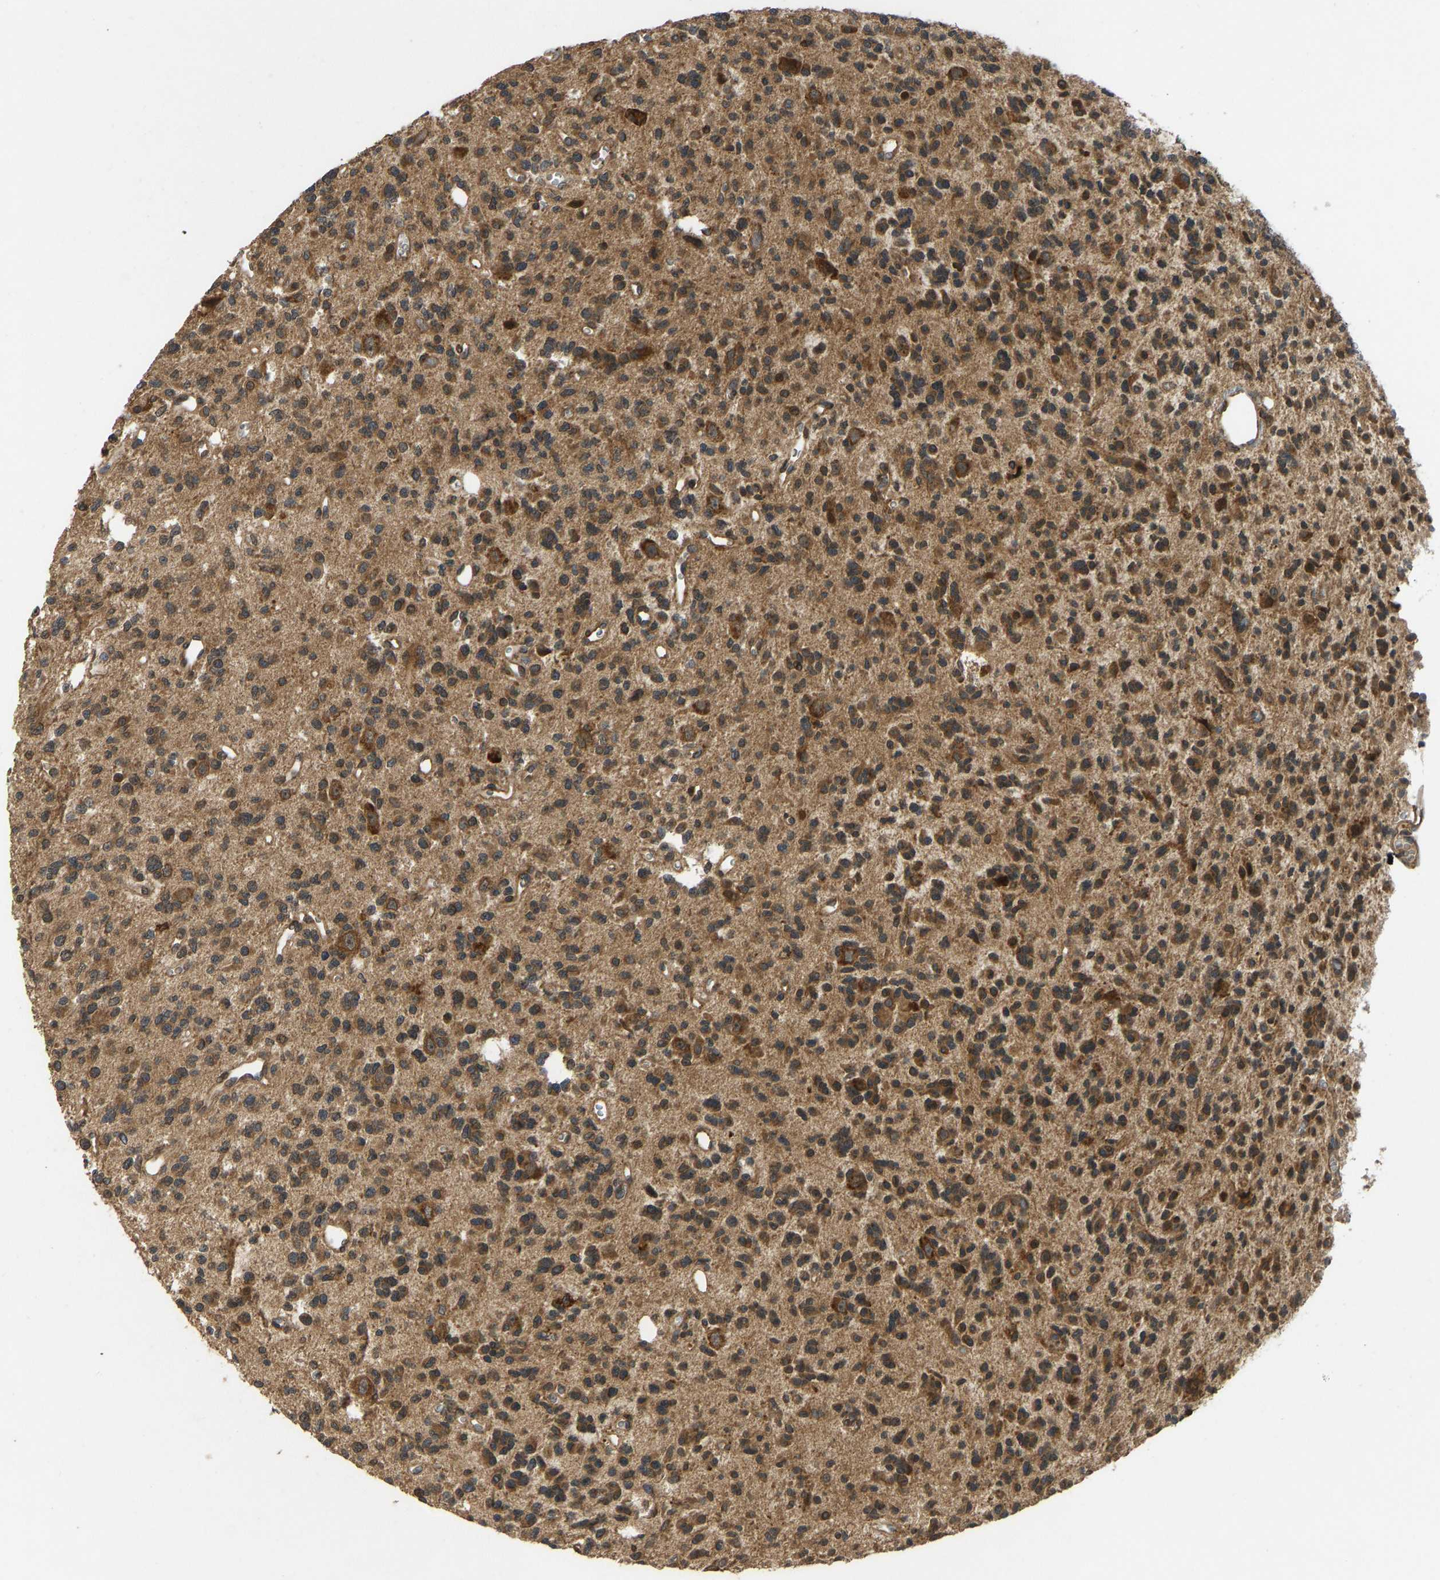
{"staining": {"intensity": "moderate", "quantity": ">75%", "location": "cytoplasmic/membranous"}, "tissue": "glioma", "cell_type": "Tumor cells", "image_type": "cancer", "snomed": [{"axis": "morphology", "description": "Glioma, malignant, Low grade"}, {"axis": "topography", "description": "Brain"}], "caption": "DAB immunohistochemical staining of malignant glioma (low-grade) displays moderate cytoplasmic/membranous protein expression in about >75% of tumor cells.", "gene": "RPN2", "patient": {"sex": "male", "age": 38}}